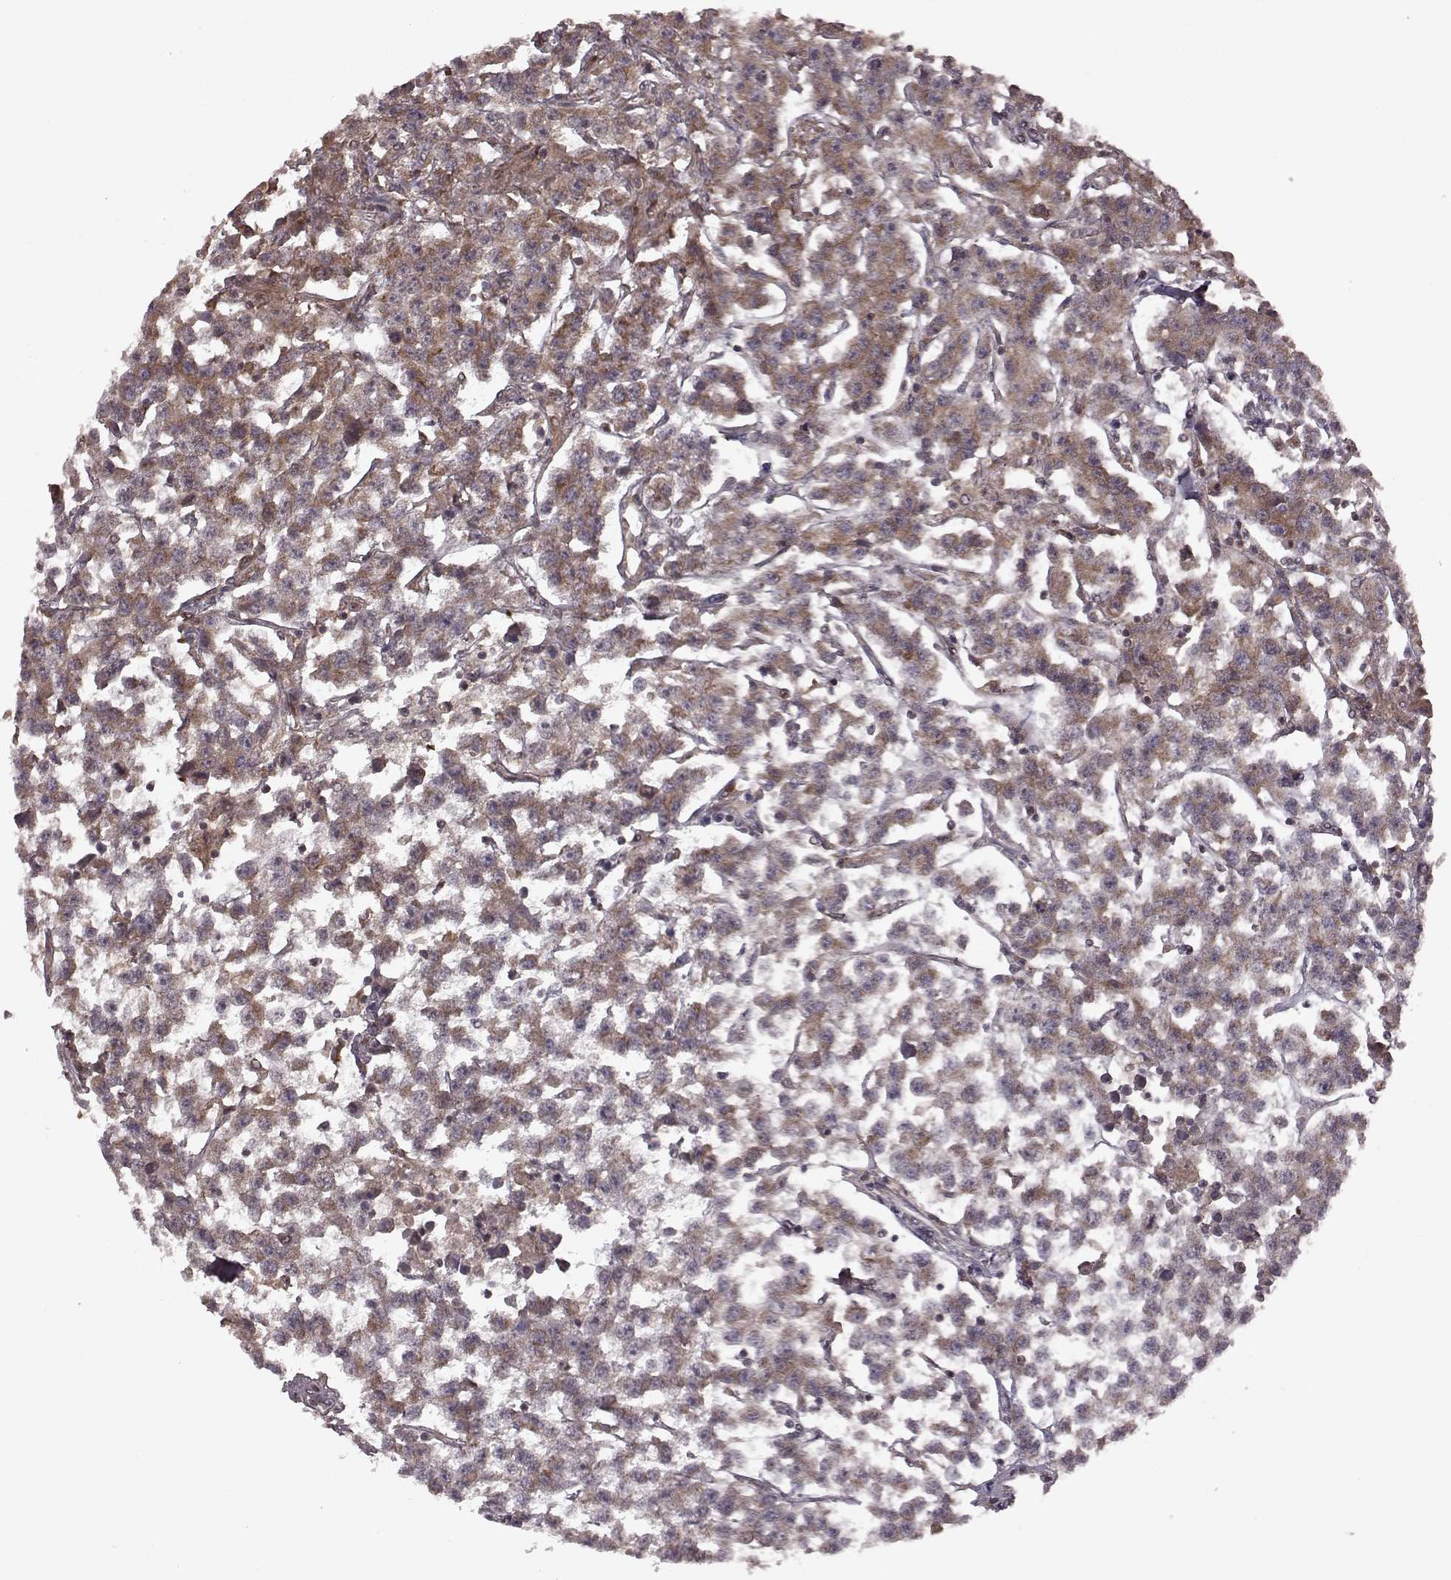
{"staining": {"intensity": "strong", "quantity": ">75%", "location": "cytoplasmic/membranous"}, "tissue": "testis cancer", "cell_type": "Tumor cells", "image_type": "cancer", "snomed": [{"axis": "morphology", "description": "Seminoma, NOS"}, {"axis": "topography", "description": "Testis"}], "caption": "A high amount of strong cytoplasmic/membranous positivity is present in approximately >75% of tumor cells in testis seminoma tissue.", "gene": "AGPAT1", "patient": {"sex": "male", "age": 59}}